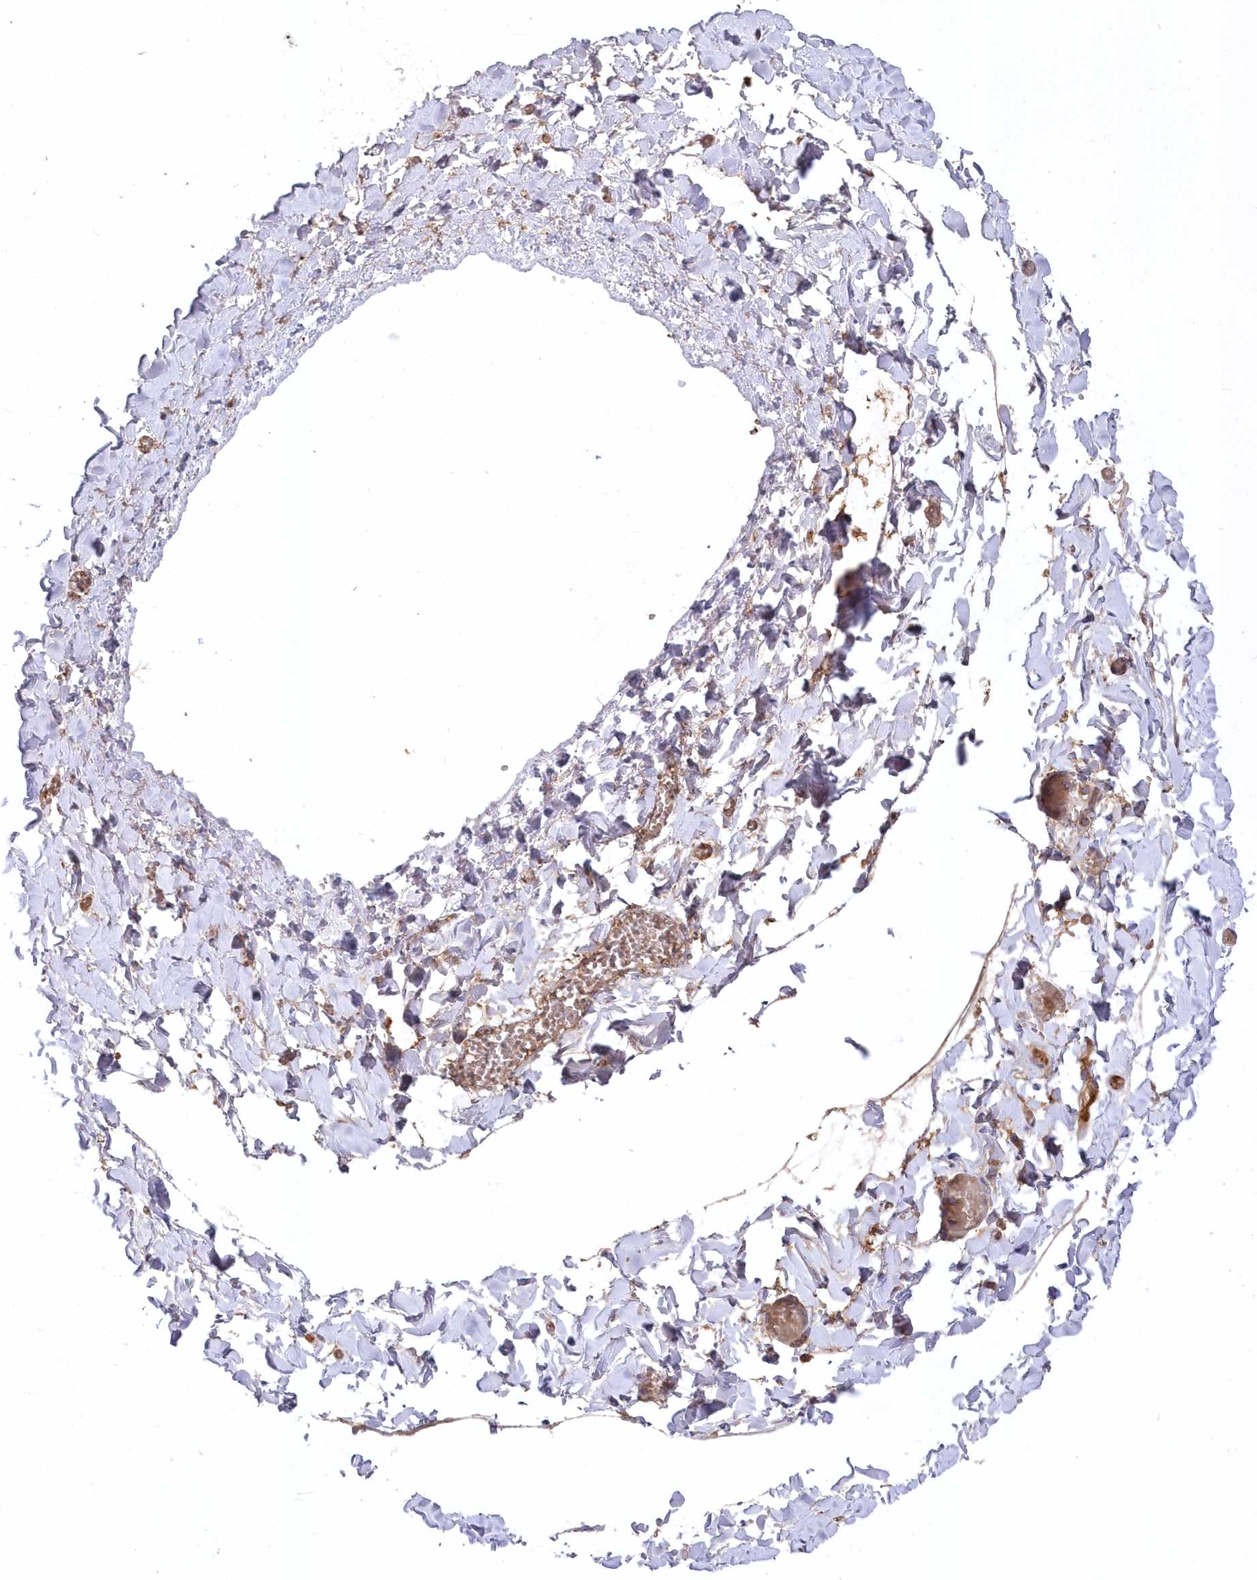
{"staining": {"intensity": "negative", "quantity": "none", "location": "none"}, "tissue": "adipose tissue", "cell_type": "Adipocytes", "image_type": "normal", "snomed": [{"axis": "morphology", "description": "Normal tissue, NOS"}, {"axis": "topography", "description": "Gallbladder"}, {"axis": "topography", "description": "Peripheral nerve tissue"}], "caption": "Immunohistochemistry (IHC) of benign adipose tissue demonstrates no positivity in adipocytes. The staining is performed using DAB (3,3'-diaminobenzidine) brown chromogen with nuclei counter-stained in using hematoxylin.", "gene": "WBP1L", "patient": {"sex": "male", "age": 38}}